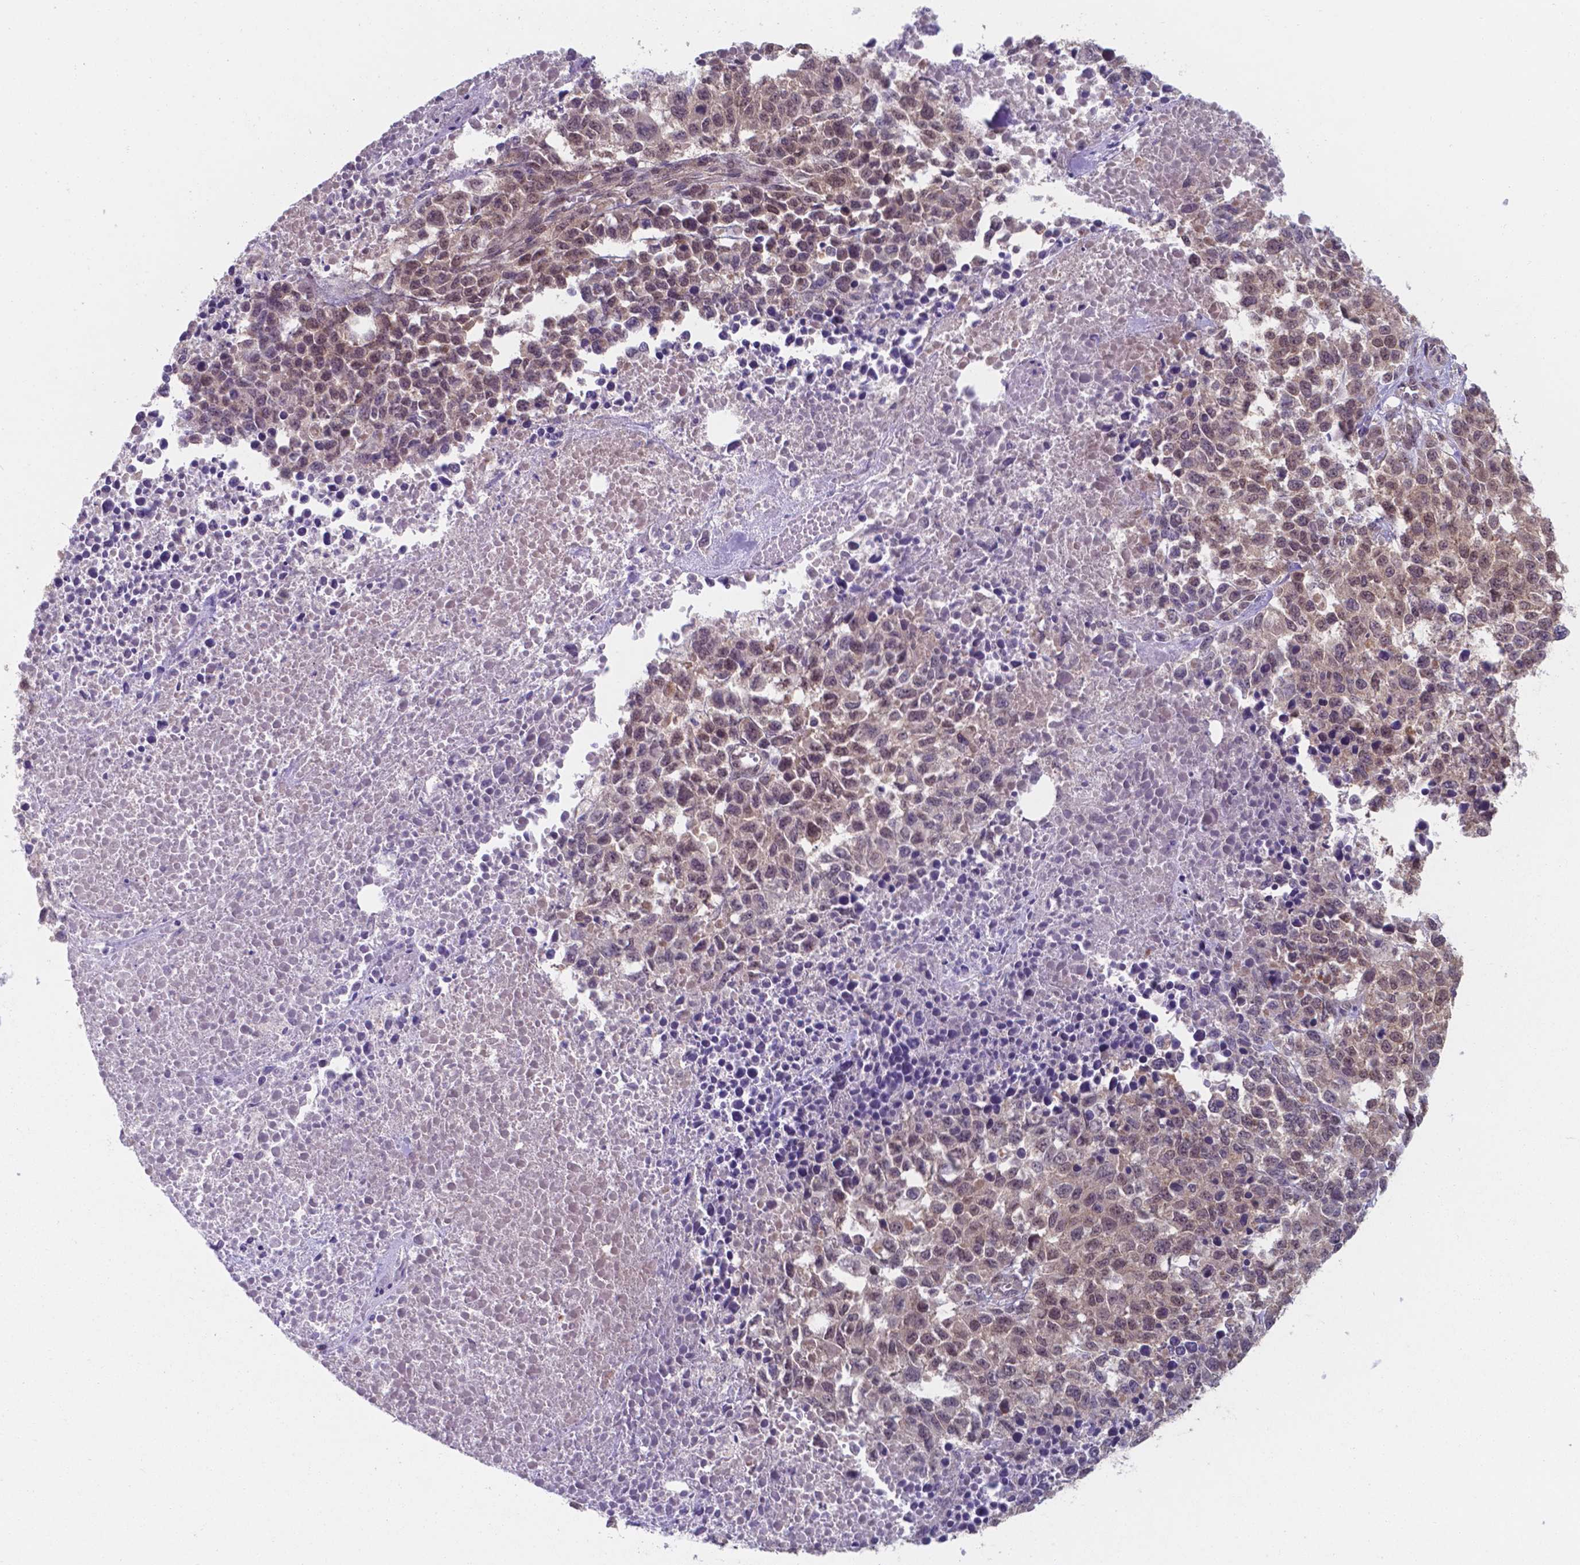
{"staining": {"intensity": "weak", "quantity": "25%-75%", "location": "nuclear"}, "tissue": "melanoma", "cell_type": "Tumor cells", "image_type": "cancer", "snomed": [{"axis": "morphology", "description": "Malignant melanoma, Metastatic site"}, {"axis": "topography", "description": "Skin"}], "caption": "Malignant melanoma (metastatic site) was stained to show a protein in brown. There is low levels of weak nuclear expression in approximately 25%-75% of tumor cells.", "gene": "UBE2E2", "patient": {"sex": "male", "age": 84}}